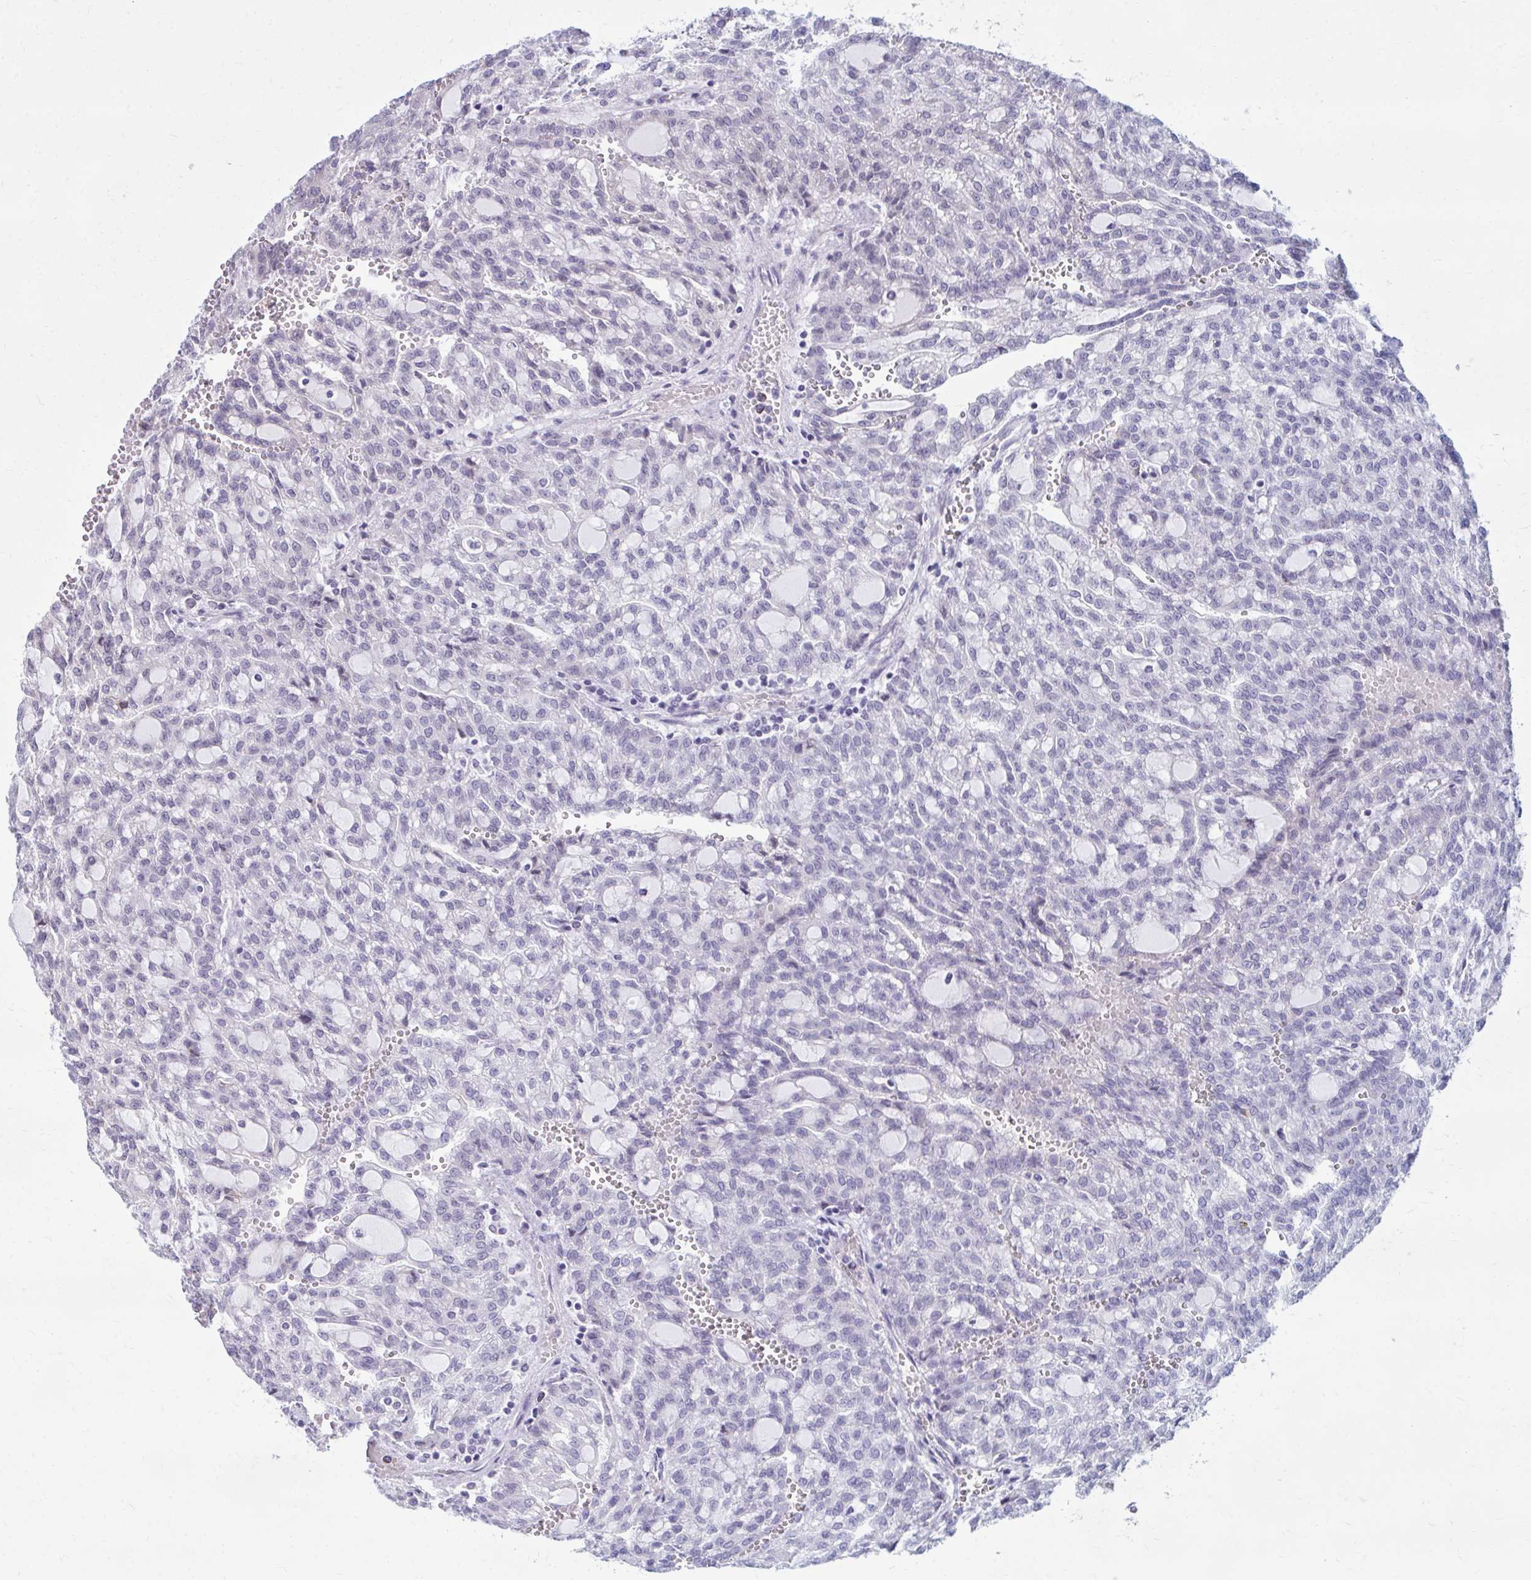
{"staining": {"intensity": "negative", "quantity": "none", "location": "none"}, "tissue": "renal cancer", "cell_type": "Tumor cells", "image_type": "cancer", "snomed": [{"axis": "morphology", "description": "Adenocarcinoma, NOS"}, {"axis": "topography", "description": "Kidney"}], "caption": "The immunohistochemistry image has no significant positivity in tumor cells of renal cancer (adenocarcinoma) tissue. (Immunohistochemistry (ihc), brightfield microscopy, high magnification).", "gene": "PROSER1", "patient": {"sex": "male", "age": 63}}